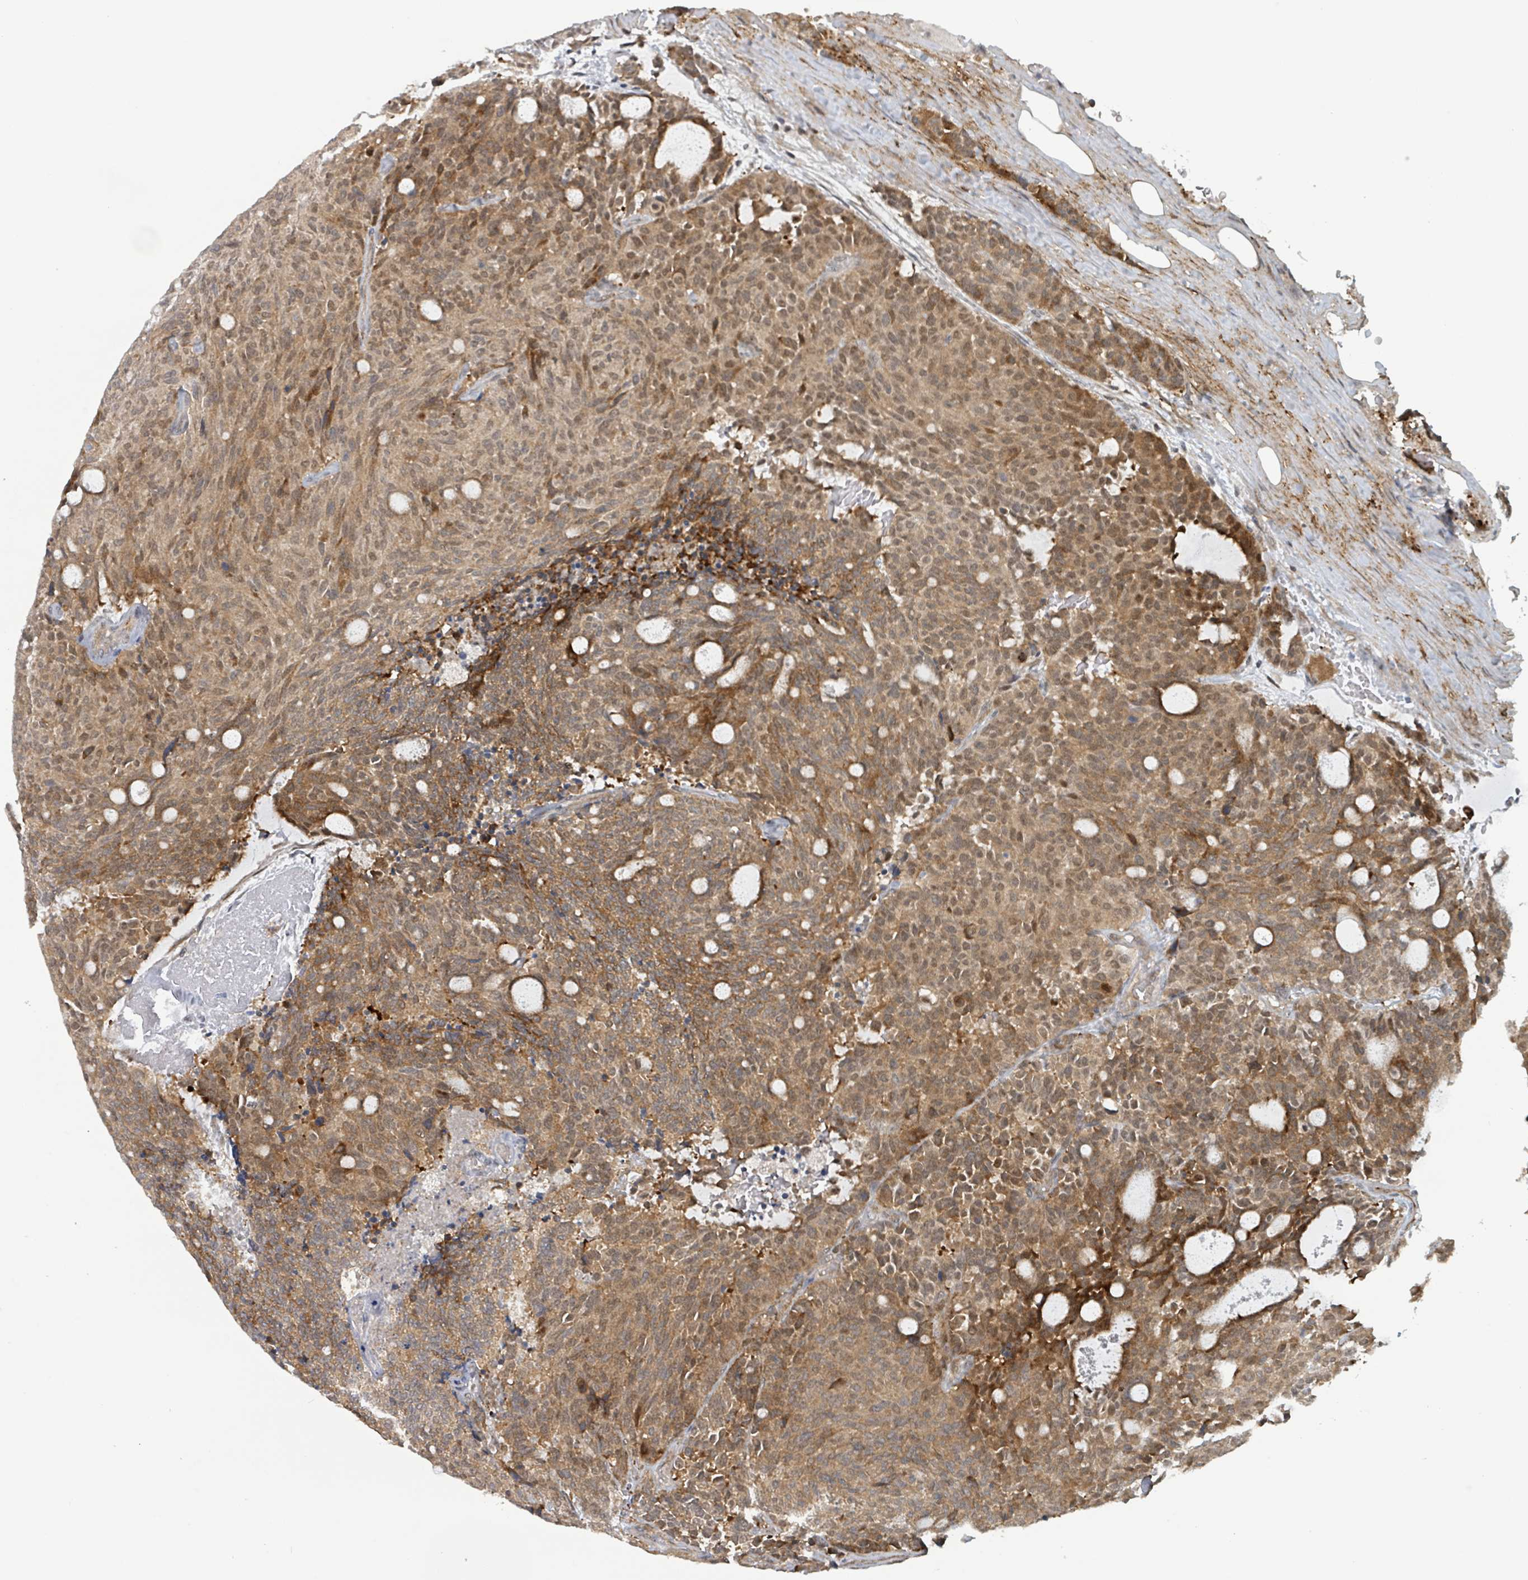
{"staining": {"intensity": "moderate", "quantity": ">75%", "location": "cytoplasmic/membranous"}, "tissue": "carcinoid", "cell_type": "Tumor cells", "image_type": "cancer", "snomed": [{"axis": "morphology", "description": "Carcinoid, malignant, NOS"}, {"axis": "topography", "description": "Pancreas"}], "caption": "Immunohistochemical staining of human carcinoid shows medium levels of moderate cytoplasmic/membranous positivity in about >75% of tumor cells. The staining was performed using DAB (3,3'-diaminobenzidine), with brown indicating positive protein expression. Nuclei are stained blue with hematoxylin.", "gene": "GTF3C1", "patient": {"sex": "female", "age": 54}}